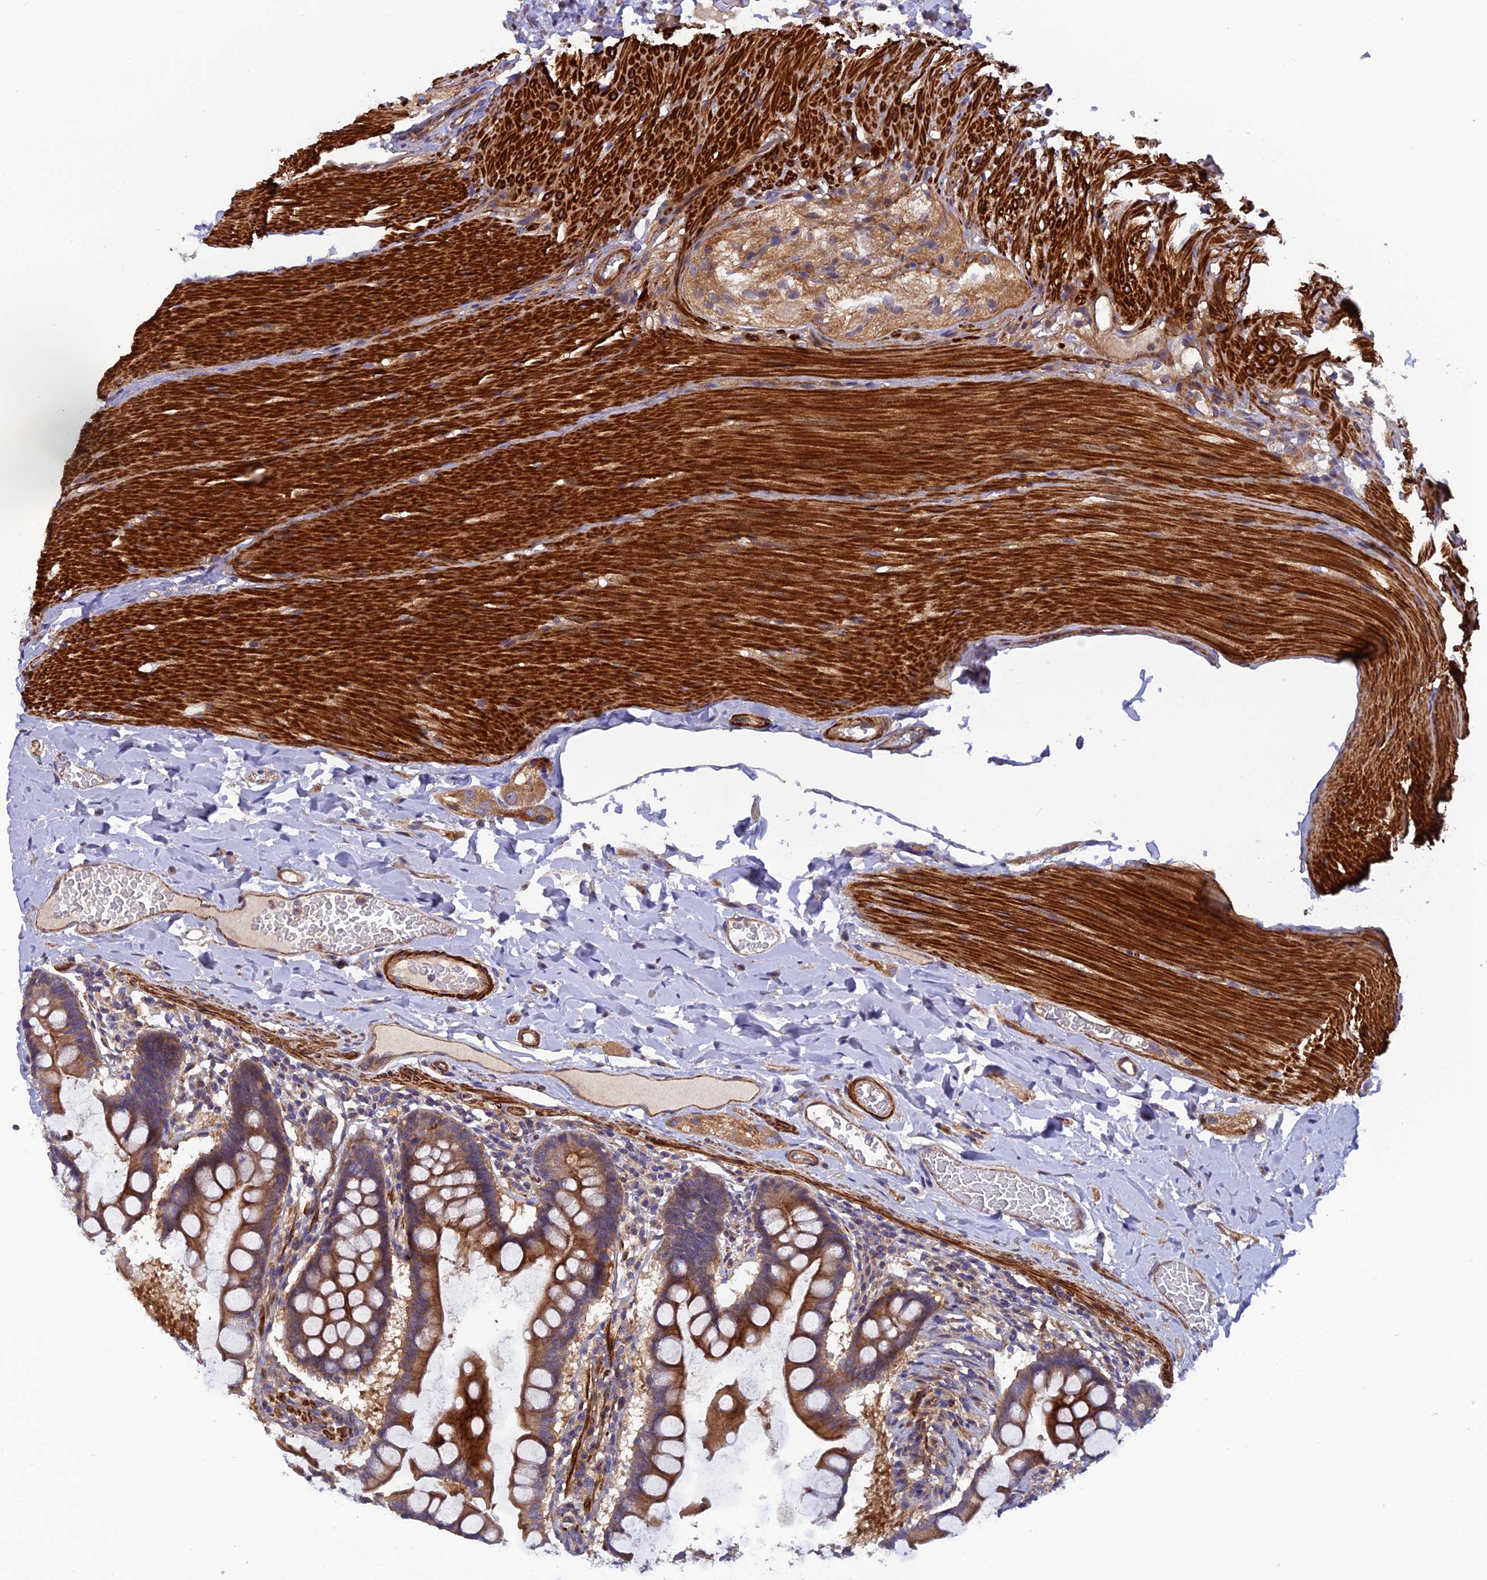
{"staining": {"intensity": "moderate", "quantity": ">75%", "location": "cytoplasmic/membranous"}, "tissue": "small intestine", "cell_type": "Glandular cells", "image_type": "normal", "snomed": [{"axis": "morphology", "description": "Normal tissue, NOS"}, {"axis": "topography", "description": "Small intestine"}], "caption": "Immunohistochemical staining of normal small intestine reveals moderate cytoplasmic/membranous protein positivity in approximately >75% of glandular cells. (DAB = brown stain, brightfield microscopy at high magnification).", "gene": "ADAMTS15", "patient": {"sex": "male", "age": 41}}